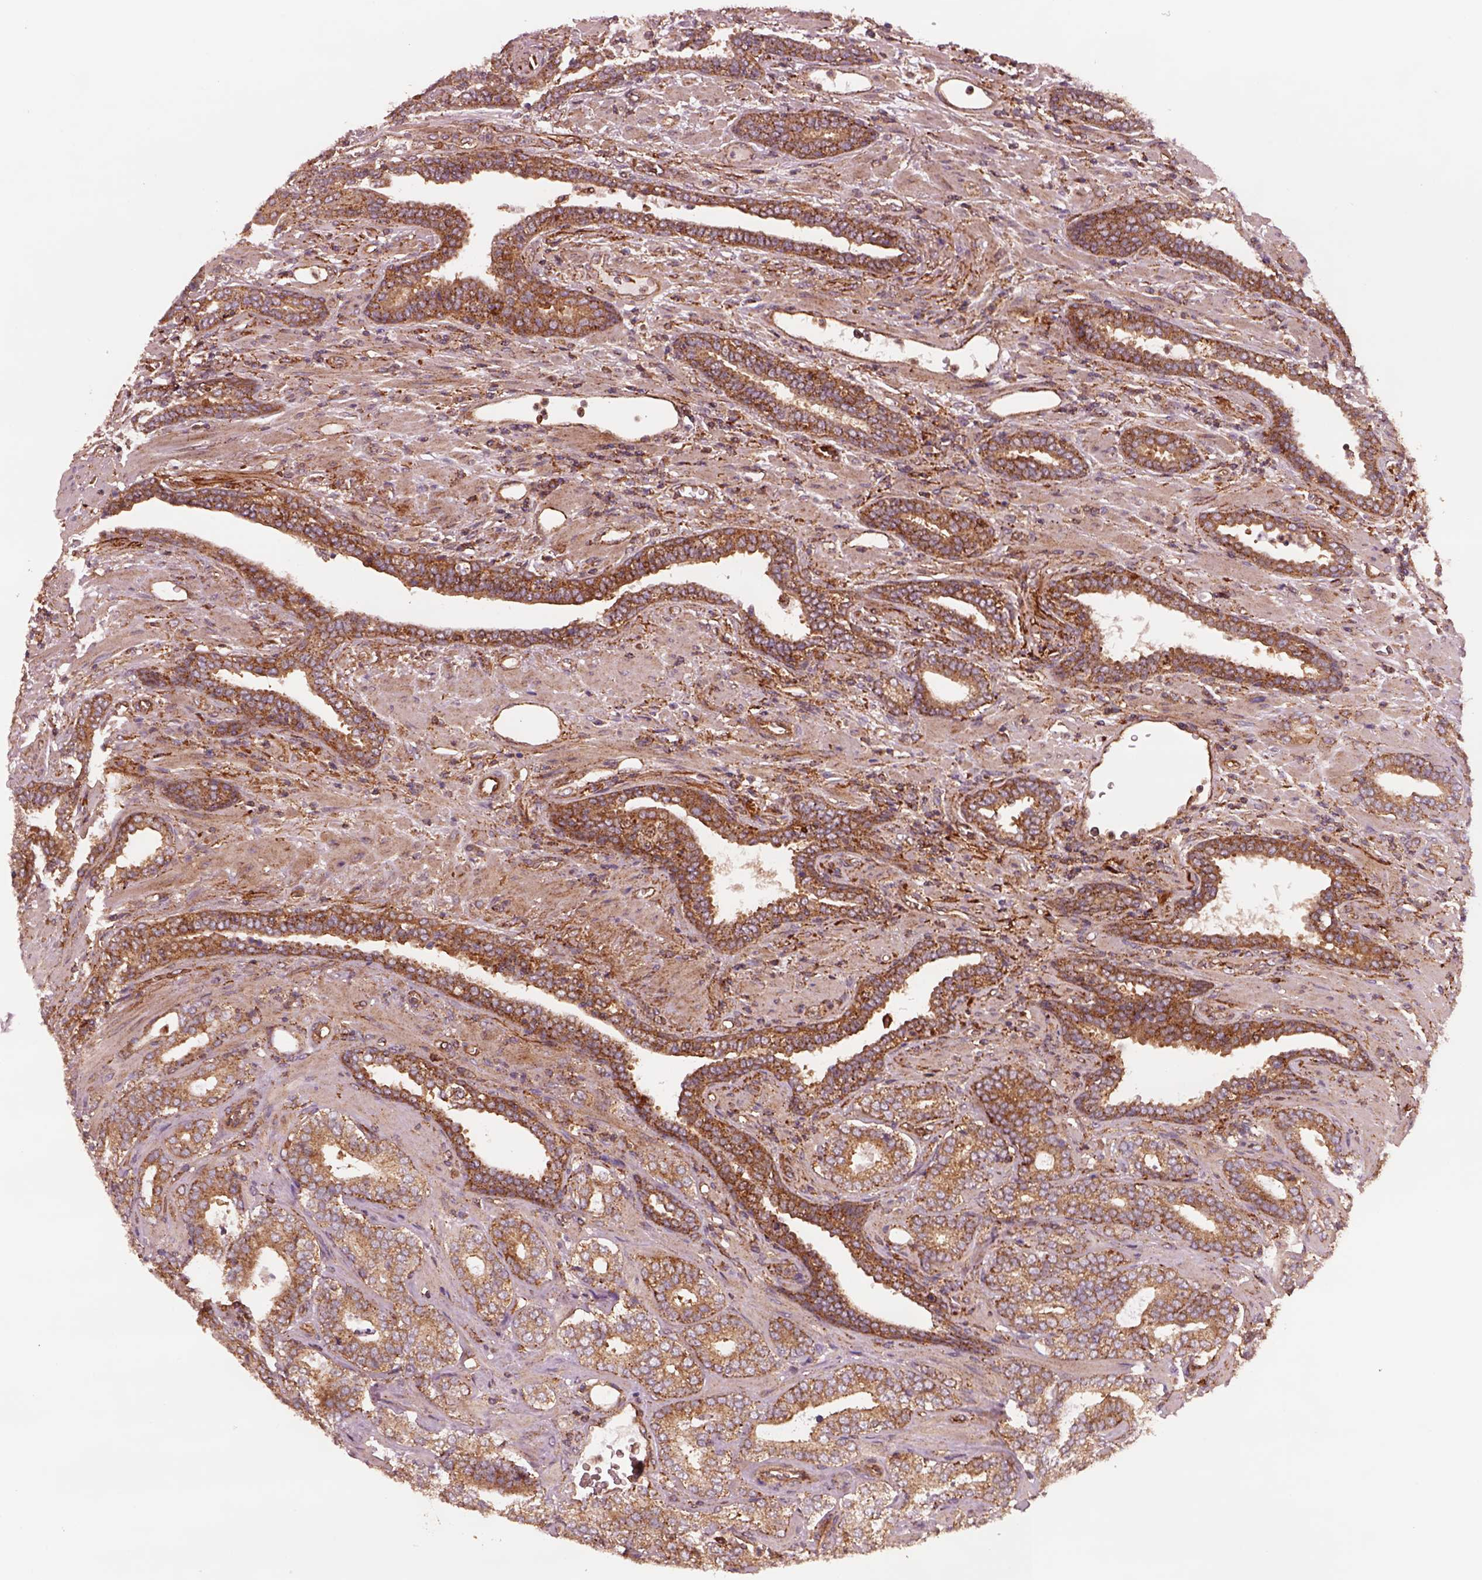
{"staining": {"intensity": "strong", "quantity": "<25%", "location": "cytoplasmic/membranous"}, "tissue": "prostate cancer", "cell_type": "Tumor cells", "image_type": "cancer", "snomed": [{"axis": "morphology", "description": "Adenocarcinoma, Low grade"}, {"axis": "topography", "description": "Prostate"}], "caption": "Brown immunohistochemical staining in prostate cancer (adenocarcinoma (low-grade)) exhibits strong cytoplasmic/membranous positivity in approximately <25% of tumor cells.", "gene": "WASHC2A", "patient": {"sex": "male", "age": 61}}